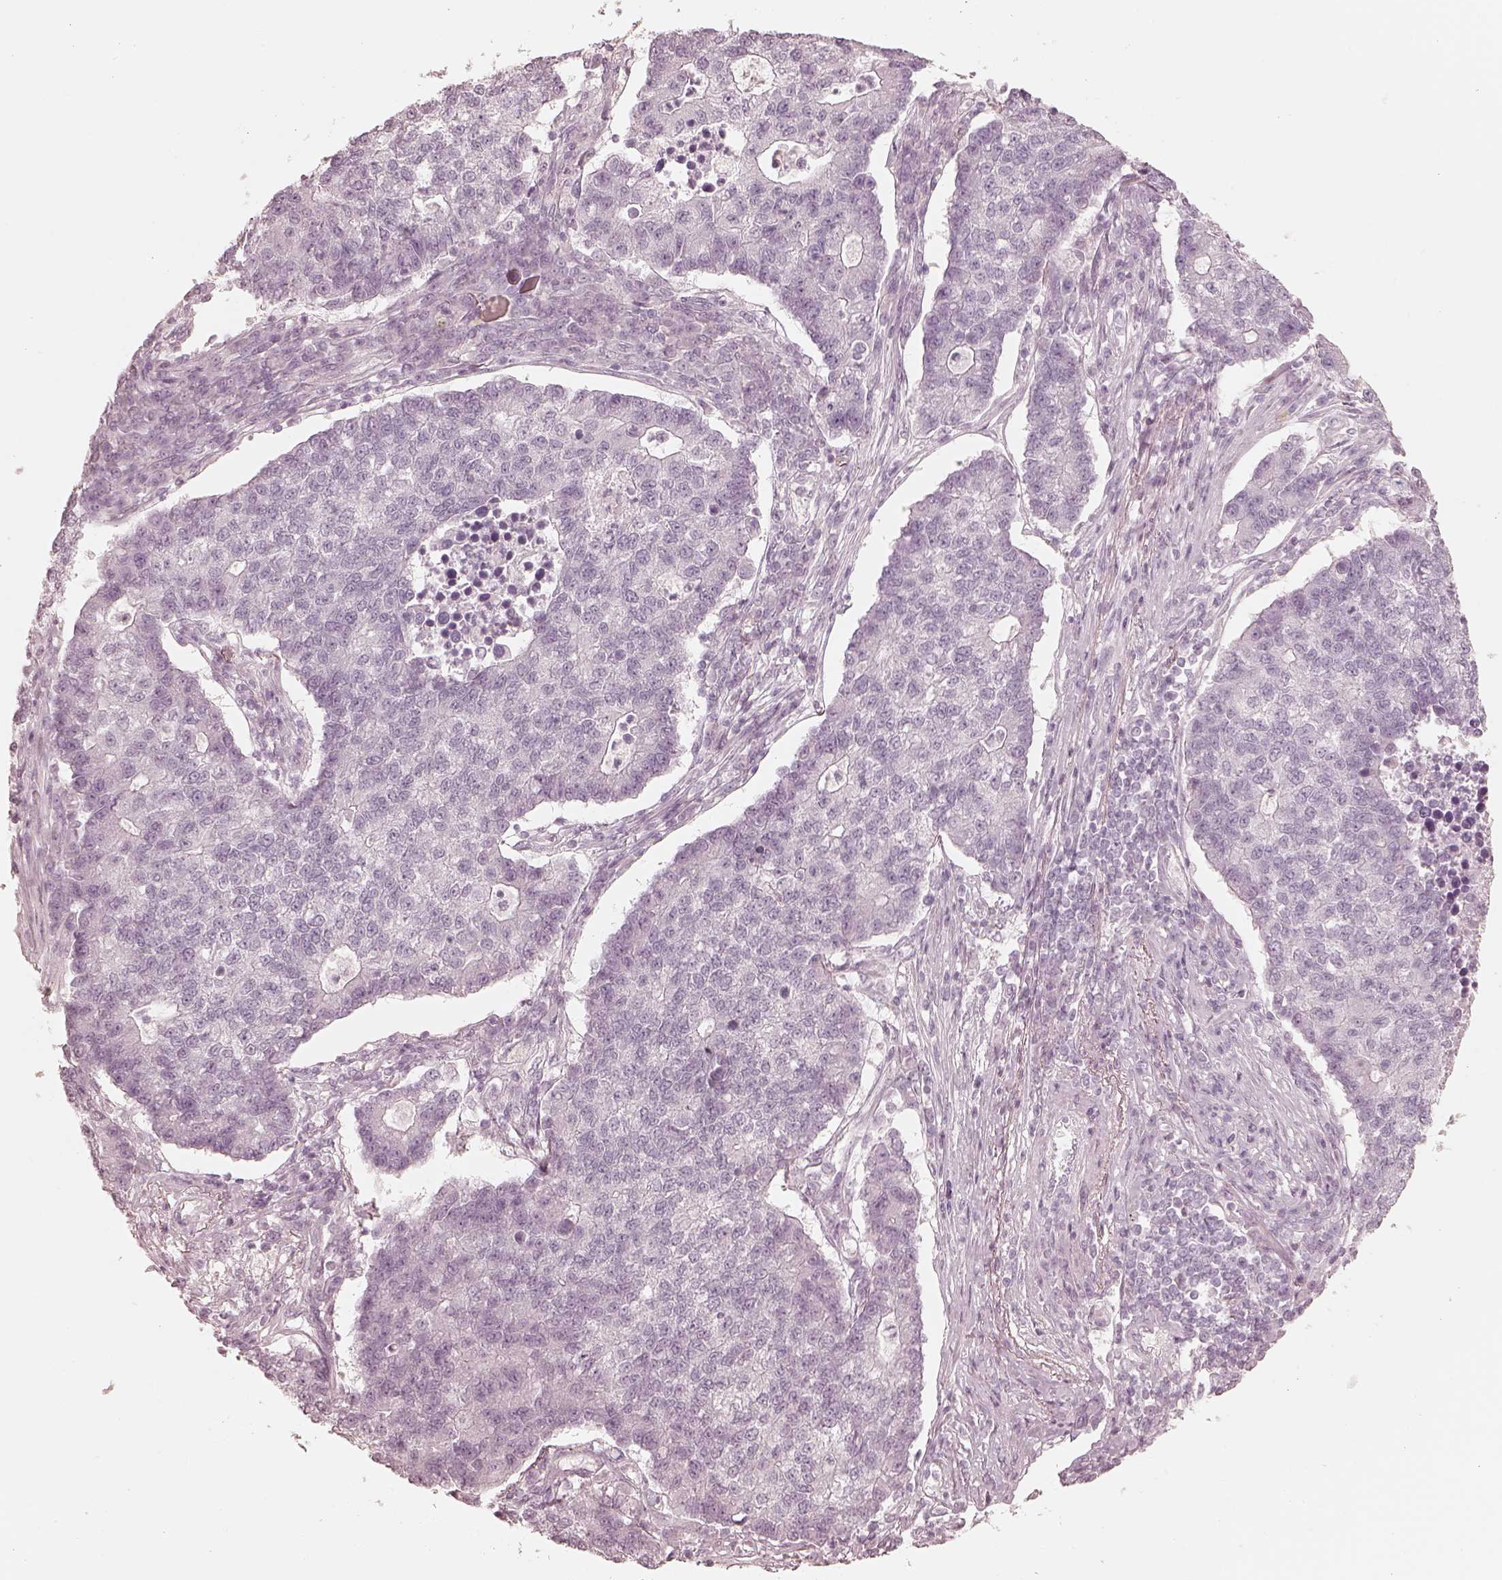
{"staining": {"intensity": "negative", "quantity": "none", "location": "none"}, "tissue": "lung cancer", "cell_type": "Tumor cells", "image_type": "cancer", "snomed": [{"axis": "morphology", "description": "Adenocarcinoma, NOS"}, {"axis": "topography", "description": "Lung"}], "caption": "Lung cancer (adenocarcinoma) stained for a protein using immunohistochemistry (IHC) reveals no expression tumor cells.", "gene": "CALR3", "patient": {"sex": "male", "age": 57}}